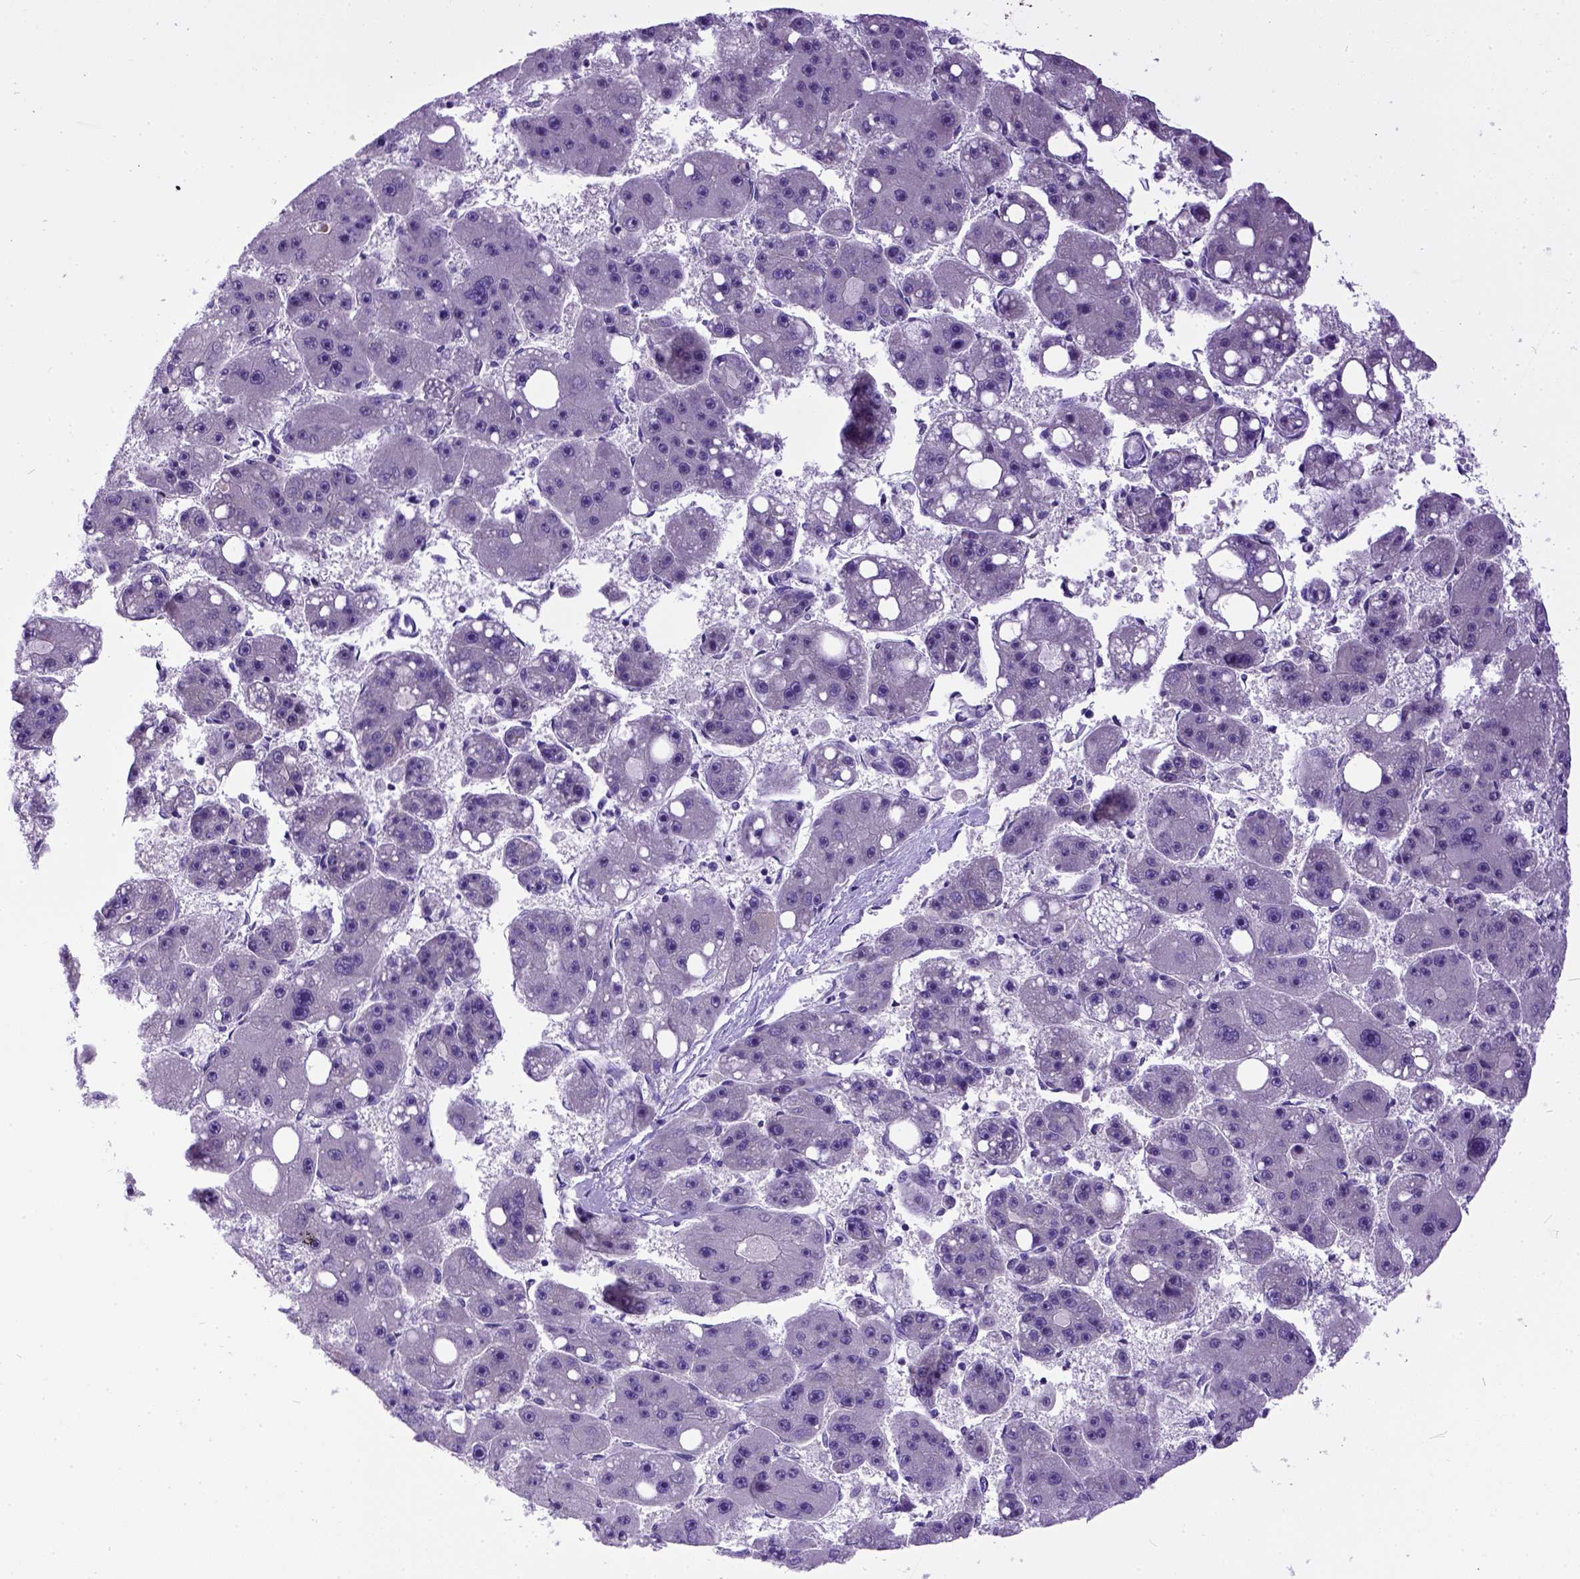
{"staining": {"intensity": "negative", "quantity": "none", "location": "none"}, "tissue": "liver cancer", "cell_type": "Tumor cells", "image_type": "cancer", "snomed": [{"axis": "morphology", "description": "Carcinoma, Hepatocellular, NOS"}, {"axis": "topography", "description": "Liver"}], "caption": "Immunohistochemistry (IHC) histopathology image of neoplastic tissue: liver cancer stained with DAB (3,3'-diaminobenzidine) displays no significant protein positivity in tumor cells. The staining is performed using DAB brown chromogen with nuclei counter-stained in using hematoxylin.", "gene": "NEK5", "patient": {"sex": "female", "age": 61}}